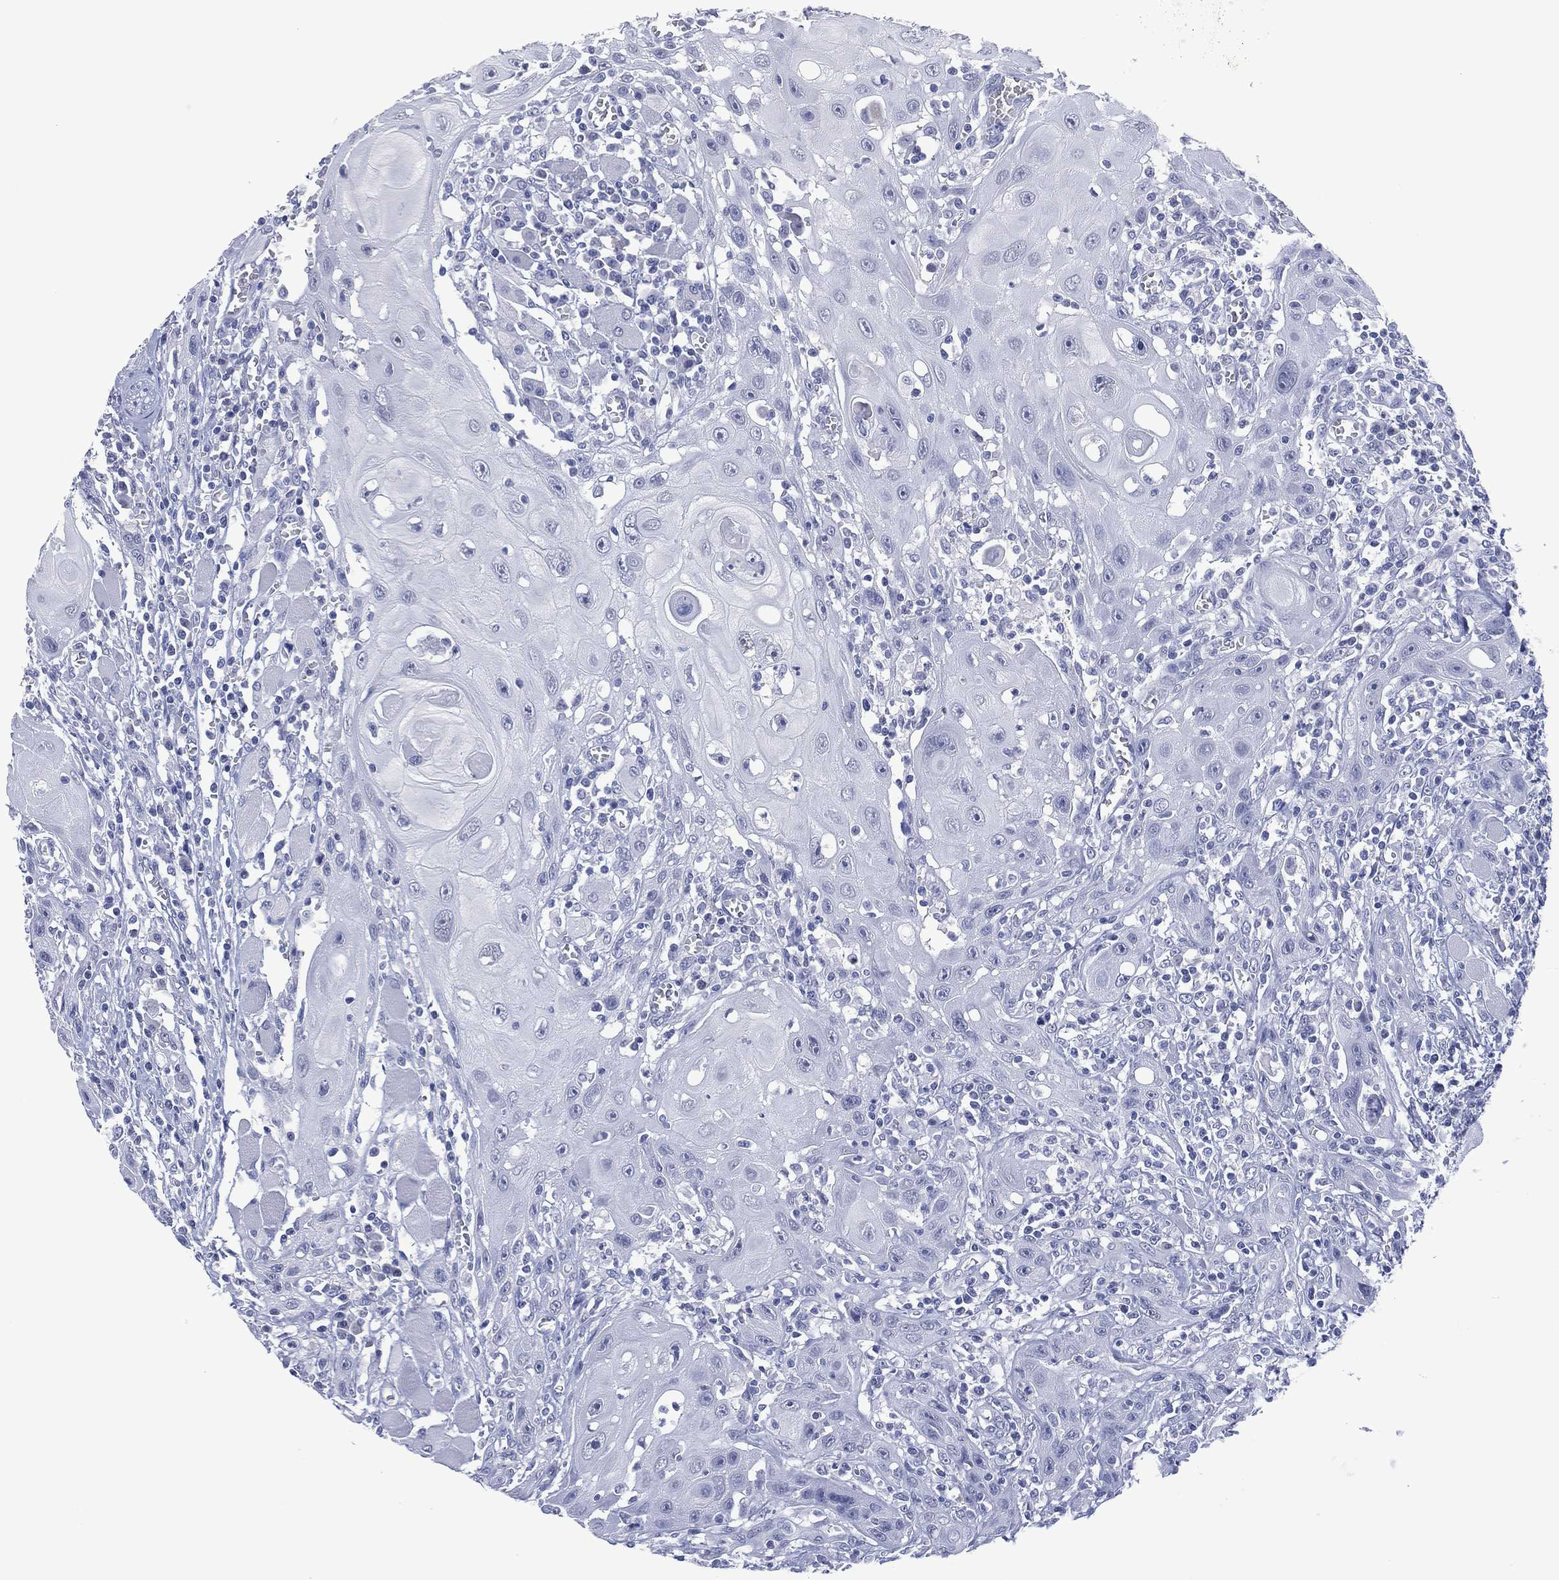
{"staining": {"intensity": "negative", "quantity": "none", "location": "none"}, "tissue": "head and neck cancer", "cell_type": "Tumor cells", "image_type": "cancer", "snomed": [{"axis": "morphology", "description": "Normal tissue, NOS"}, {"axis": "morphology", "description": "Squamous cell carcinoma, NOS"}, {"axis": "topography", "description": "Oral tissue"}, {"axis": "topography", "description": "Head-Neck"}], "caption": "Immunohistochemistry (IHC) of human head and neck squamous cell carcinoma demonstrates no positivity in tumor cells.", "gene": "UTF1", "patient": {"sex": "male", "age": 71}}